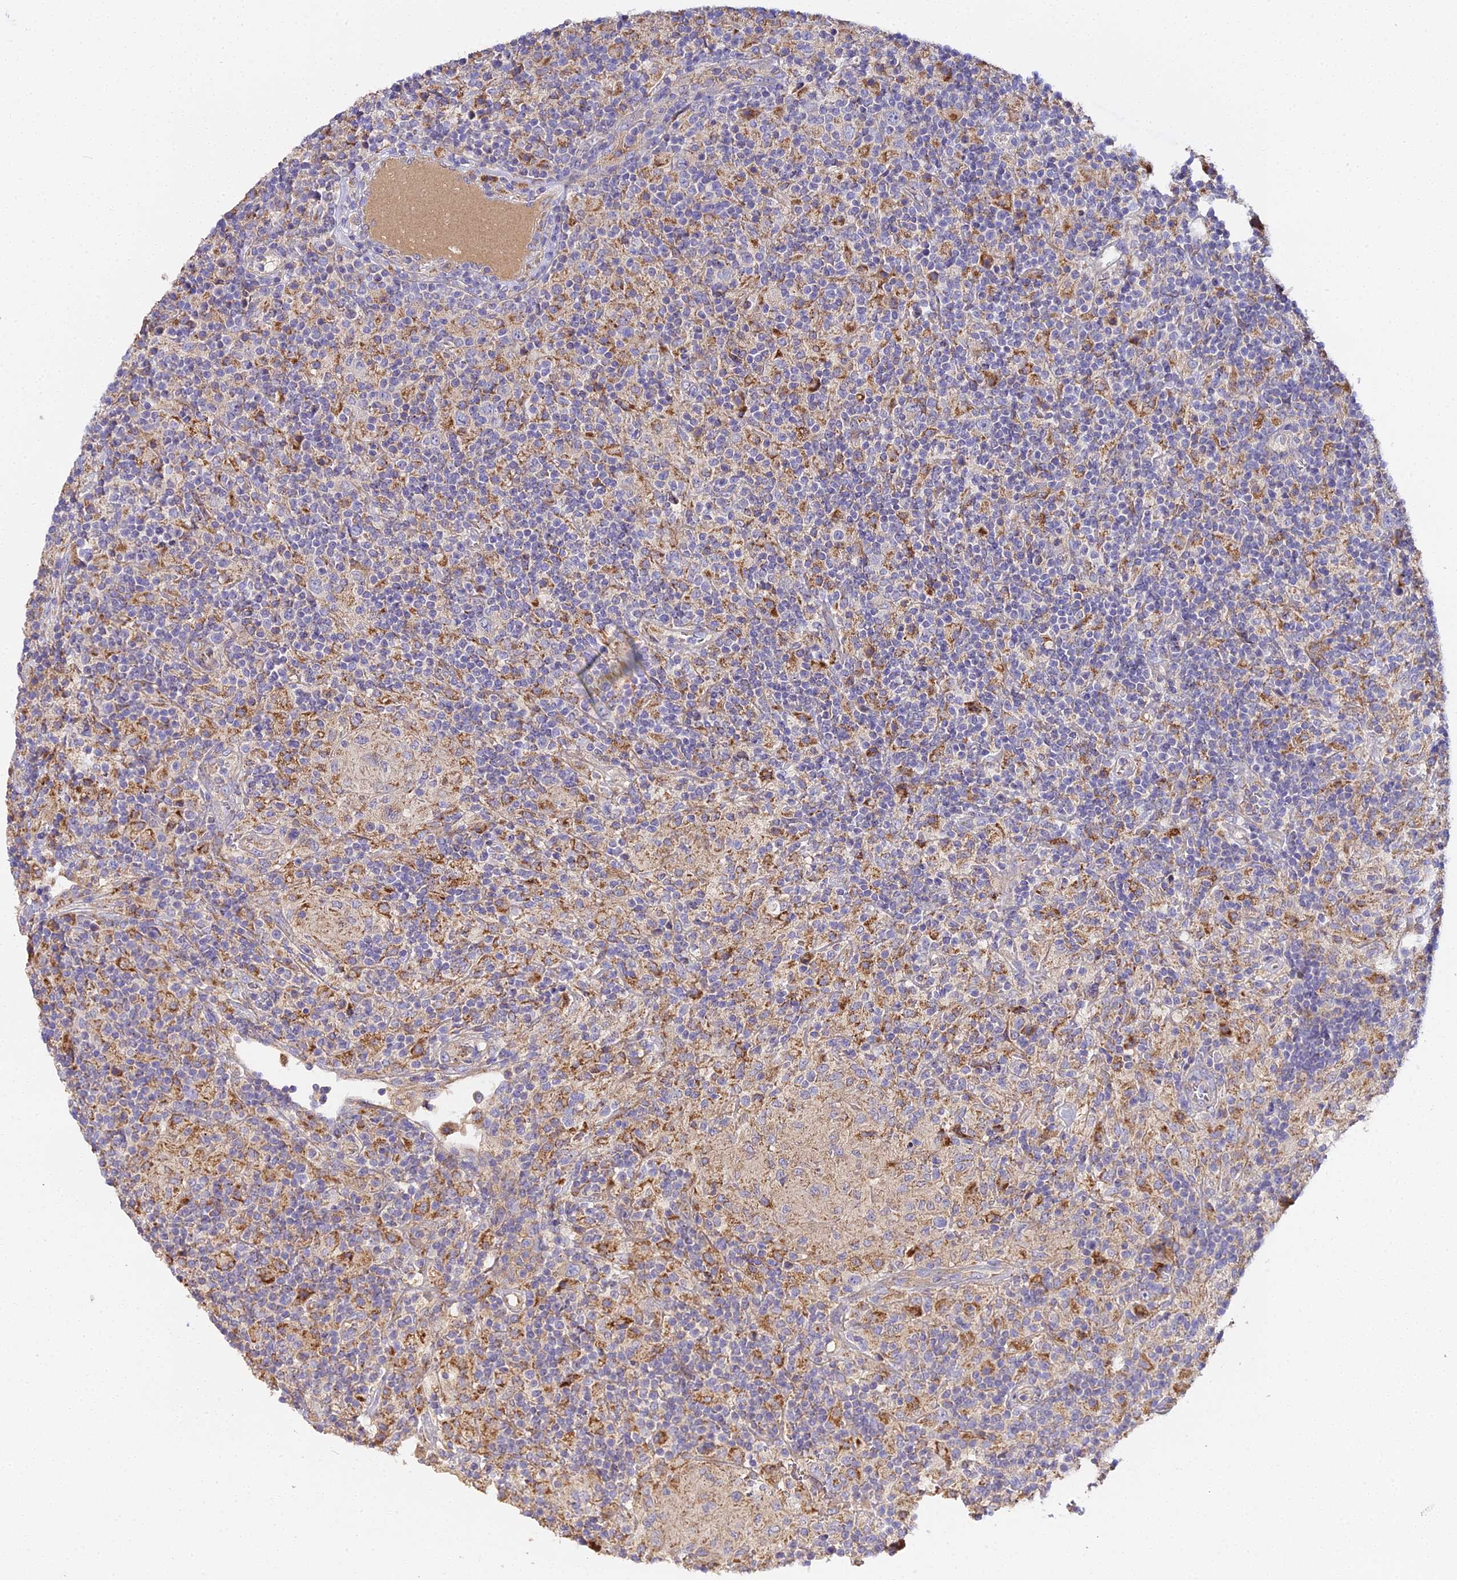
{"staining": {"intensity": "moderate", "quantity": "25%-75%", "location": "cytoplasmic/membranous"}, "tissue": "lymphoma", "cell_type": "Tumor cells", "image_type": "cancer", "snomed": [{"axis": "morphology", "description": "Hodgkin's disease, NOS"}, {"axis": "topography", "description": "Lymph node"}], "caption": "There is medium levels of moderate cytoplasmic/membranous staining in tumor cells of Hodgkin's disease, as demonstrated by immunohistochemical staining (brown color).", "gene": "SCX", "patient": {"sex": "male", "age": 70}}